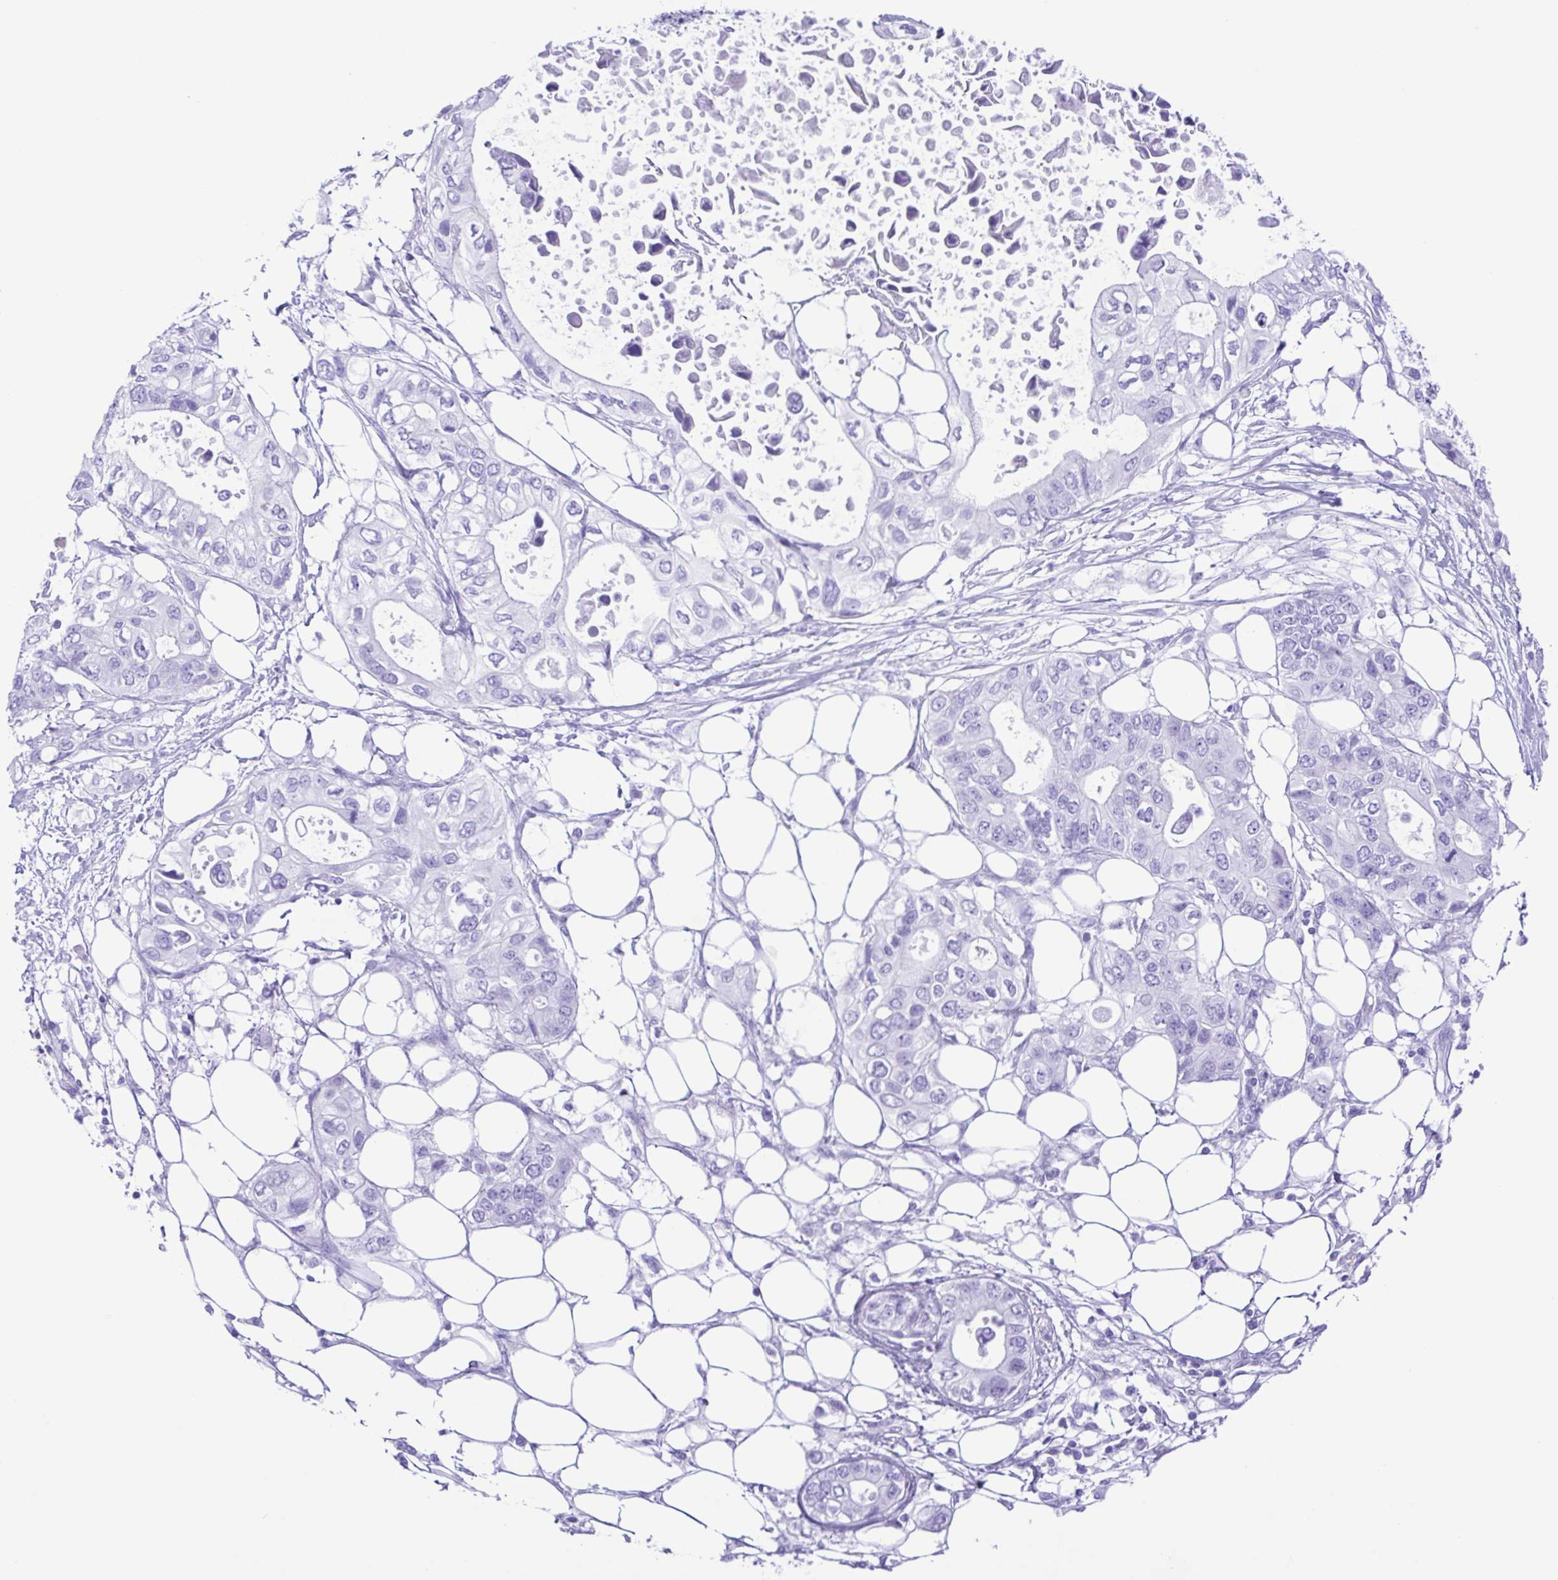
{"staining": {"intensity": "negative", "quantity": "none", "location": "none"}, "tissue": "pancreatic cancer", "cell_type": "Tumor cells", "image_type": "cancer", "snomed": [{"axis": "morphology", "description": "Adenocarcinoma, NOS"}, {"axis": "topography", "description": "Pancreas"}], "caption": "This micrograph is of pancreatic cancer stained with immunohistochemistry (IHC) to label a protein in brown with the nuclei are counter-stained blue. There is no expression in tumor cells.", "gene": "ERP27", "patient": {"sex": "female", "age": 63}}